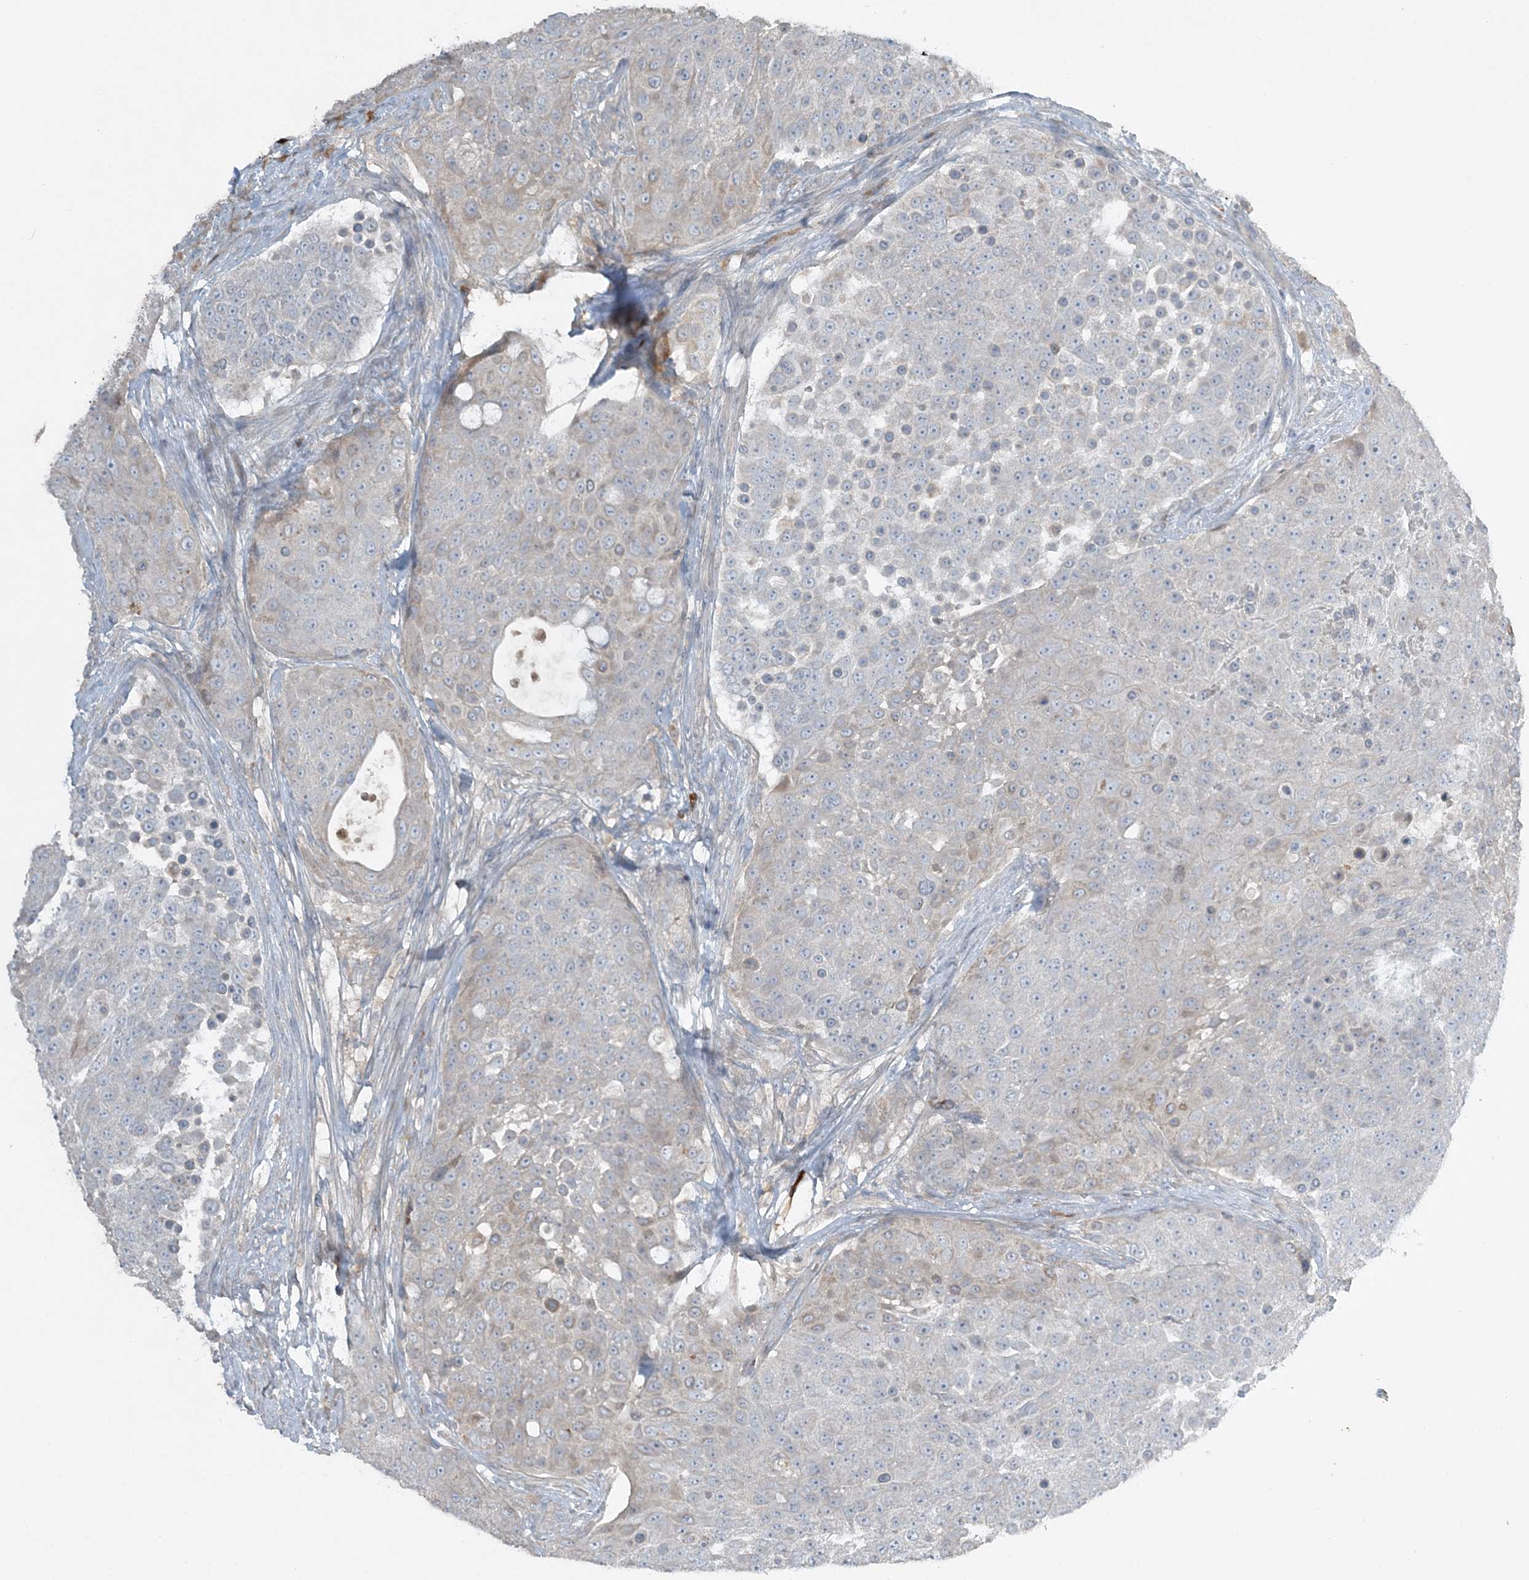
{"staining": {"intensity": "negative", "quantity": "none", "location": "none"}, "tissue": "urothelial cancer", "cell_type": "Tumor cells", "image_type": "cancer", "snomed": [{"axis": "morphology", "description": "Urothelial carcinoma, High grade"}, {"axis": "topography", "description": "Urinary bladder"}], "caption": "DAB (3,3'-diaminobenzidine) immunohistochemical staining of human urothelial cancer demonstrates no significant staining in tumor cells.", "gene": "SLC4A10", "patient": {"sex": "female", "age": 63}}